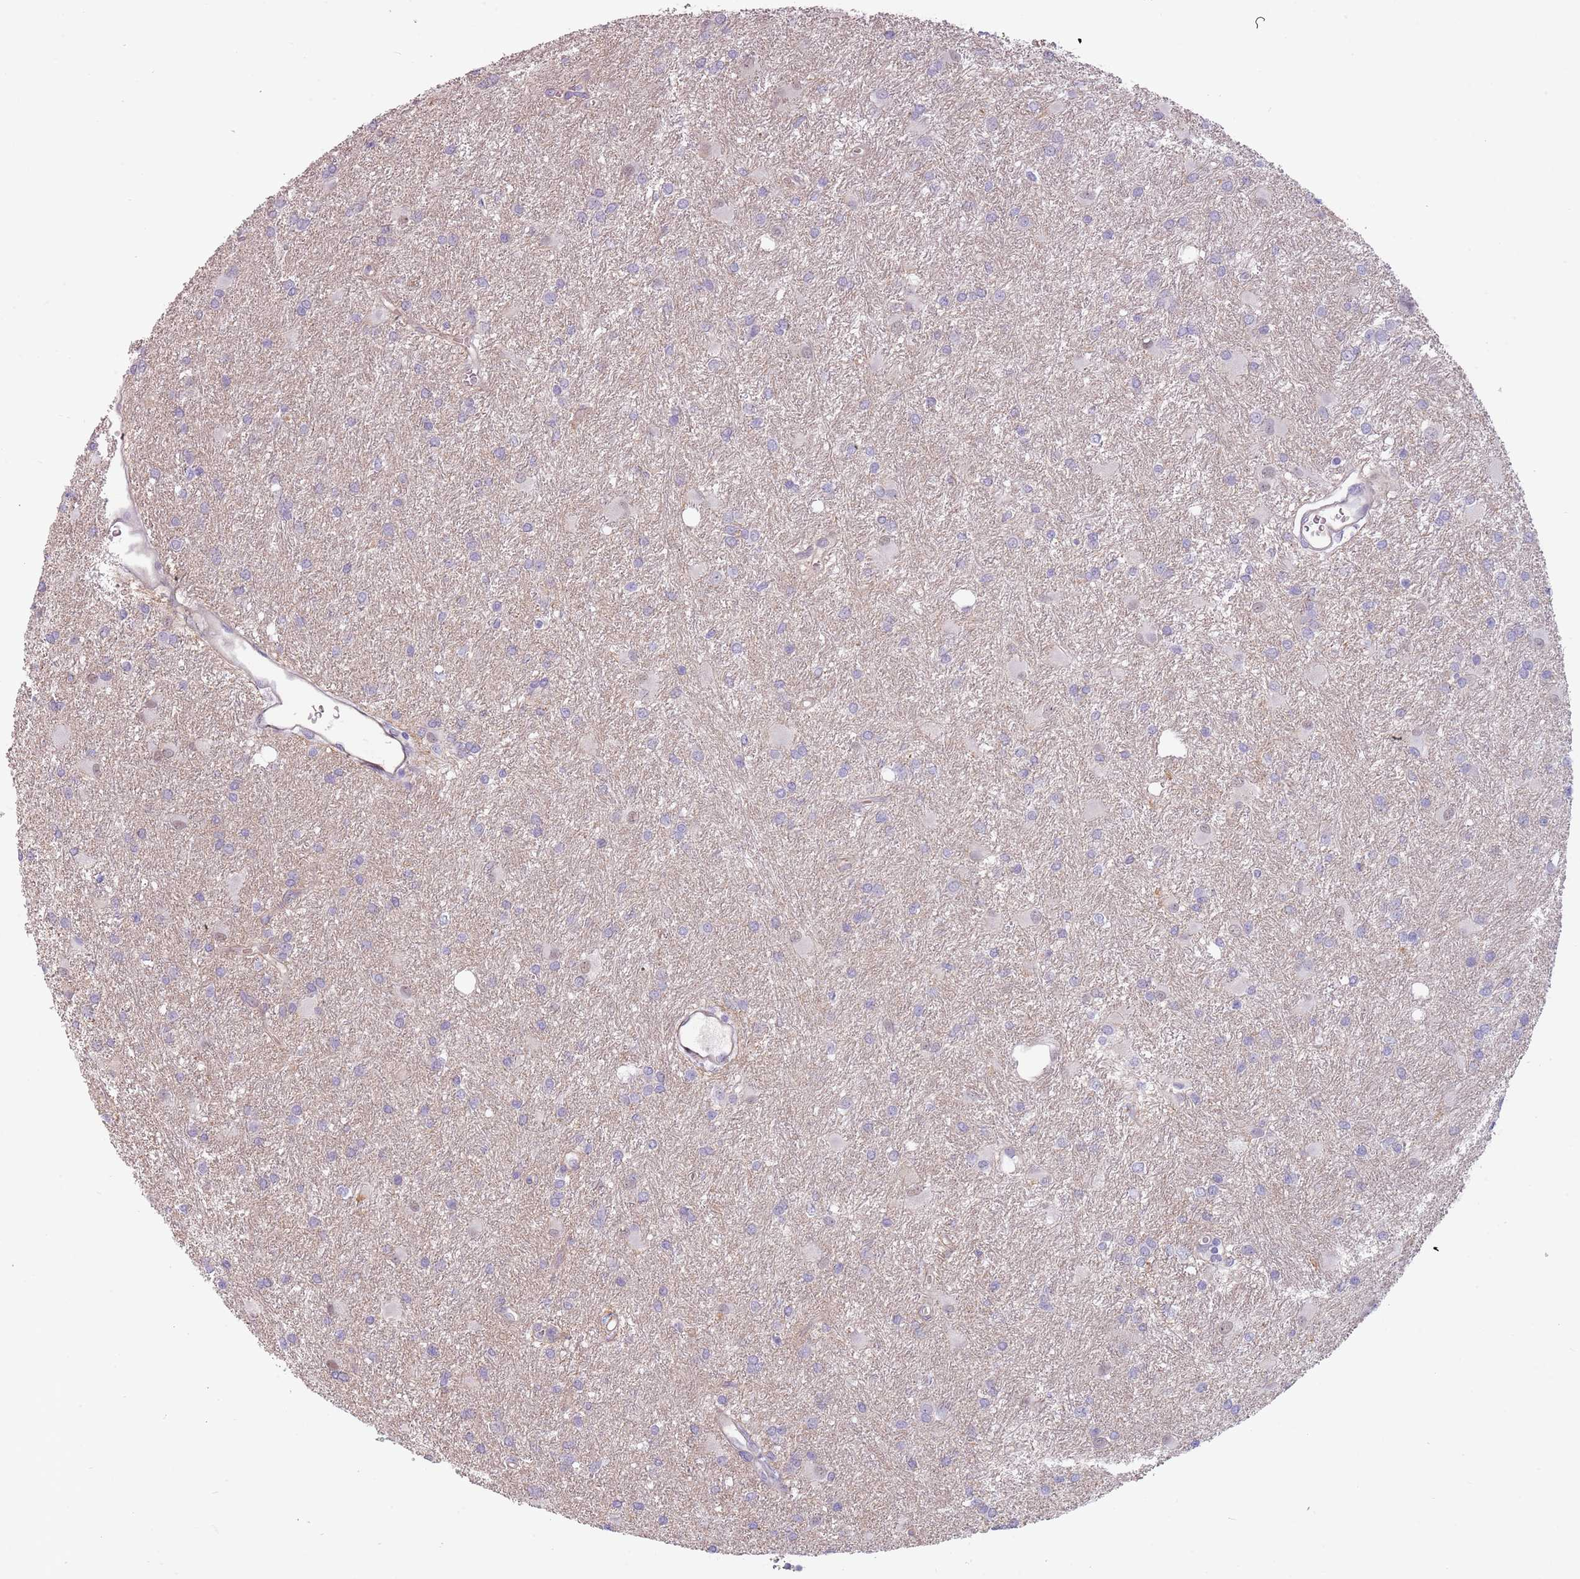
{"staining": {"intensity": "negative", "quantity": "none", "location": "none"}, "tissue": "glioma", "cell_type": "Tumor cells", "image_type": "cancer", "snomed": [{"axis": "morphology", "description": "Glioma, malignant, High grade"}, {"axis": "topography", "description": "Brain"}], "caption": "This micrograph is of glioma stained with immunohistochemistry (IHC) to label a protein in brown with the nuclei are counter-stained blue. There is no positivity in tumor cells.", "gene": "RFX2", "patient": {"sex": "female", "age": 50}}